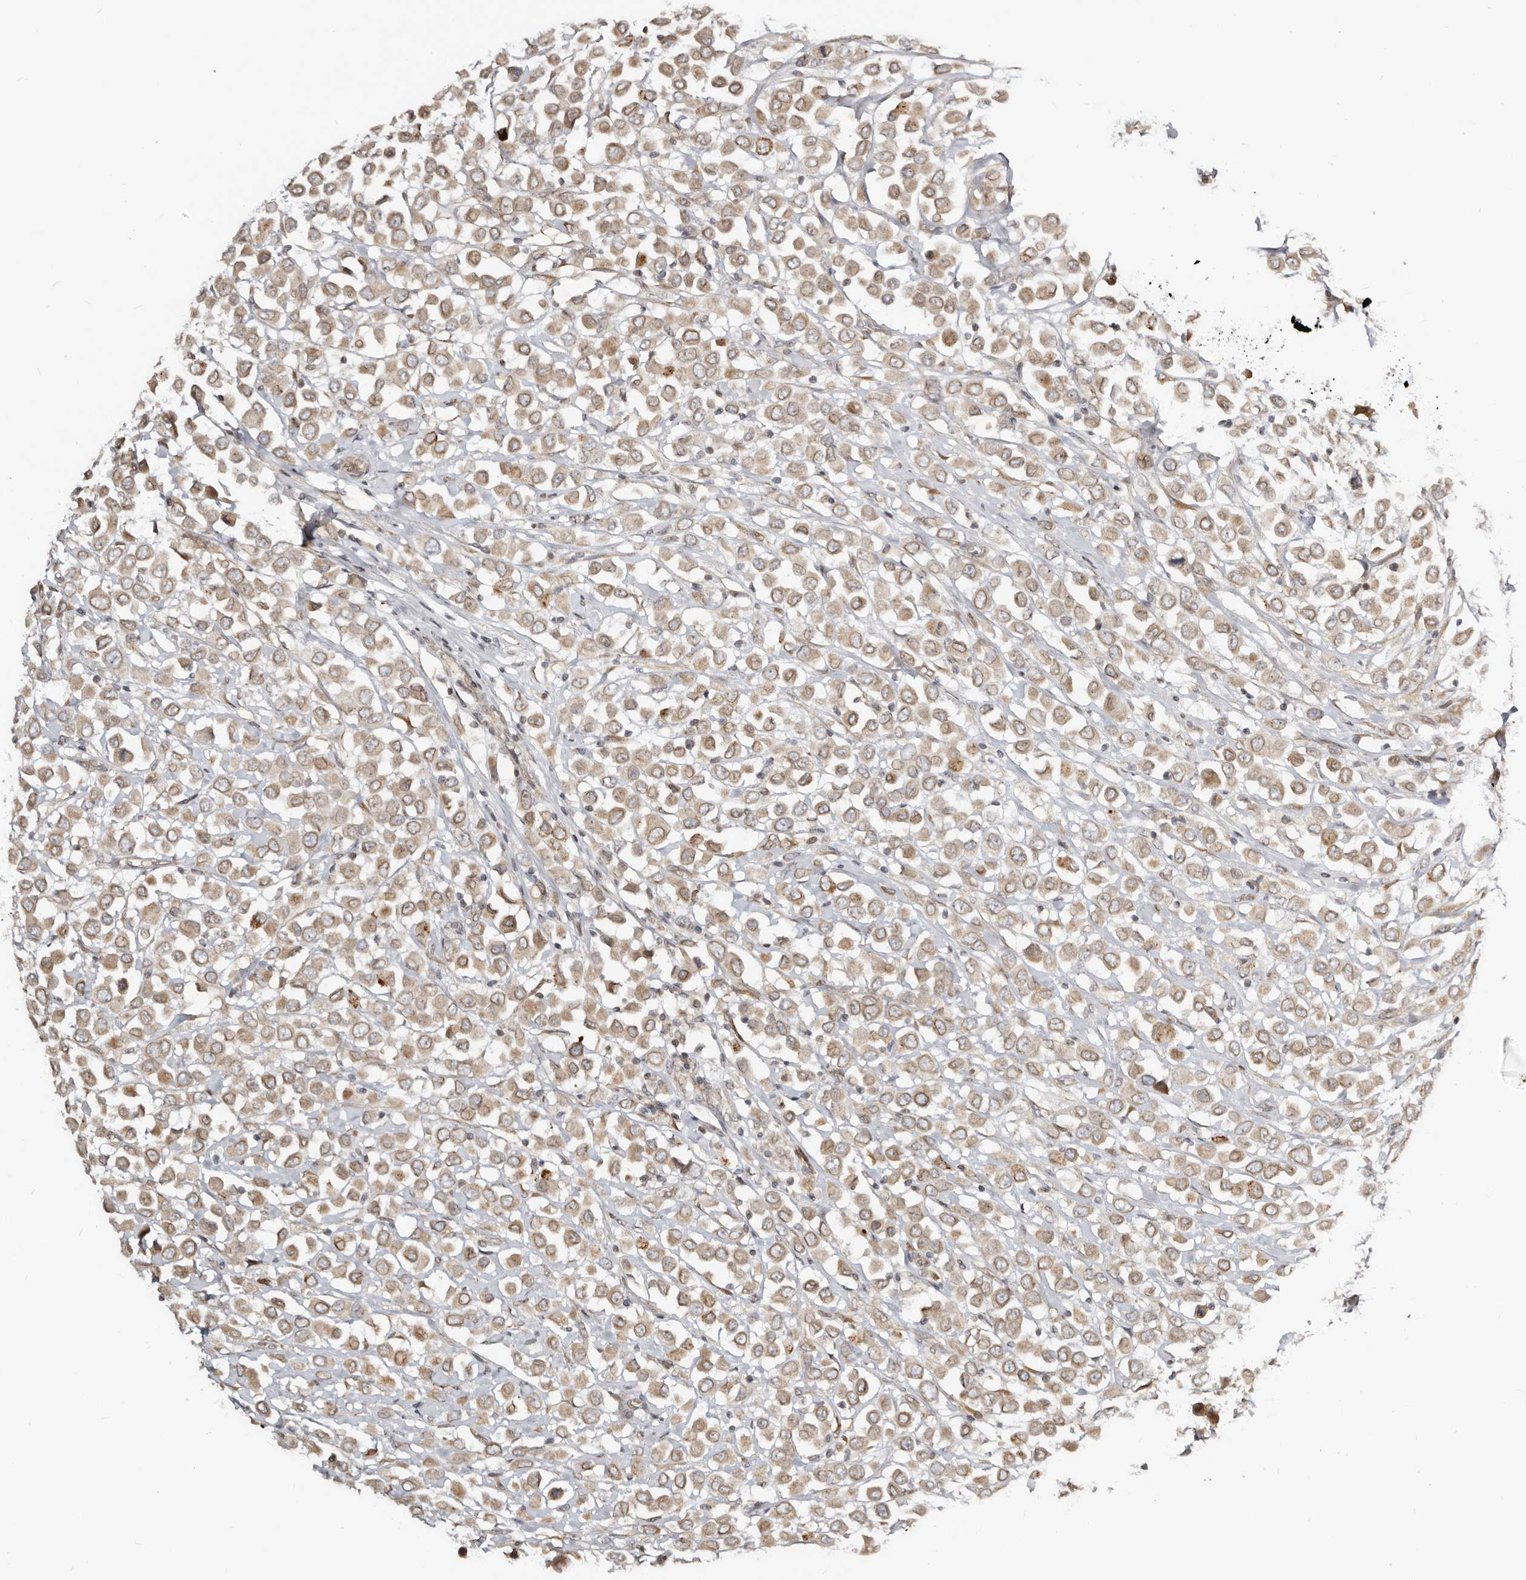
{"staining": {"intensity": "moderate", "quantity": ">75%", "location": "cytoplasmic/membranous"}, "tissue": "breast cancer", "cell_type": "Tumor cells", "image_type": "cancer", "snomed": [{"axis": "morphology", "description": "Duct carcinoma"}, {"axis": "topography", "description": "Breast"}], "caption": "Human breast cancer stained with a protein marker demonstrates moderate staining in tumor cells.", "gene": "NUP153", "patient": {"sex": "female", "age": 61}}